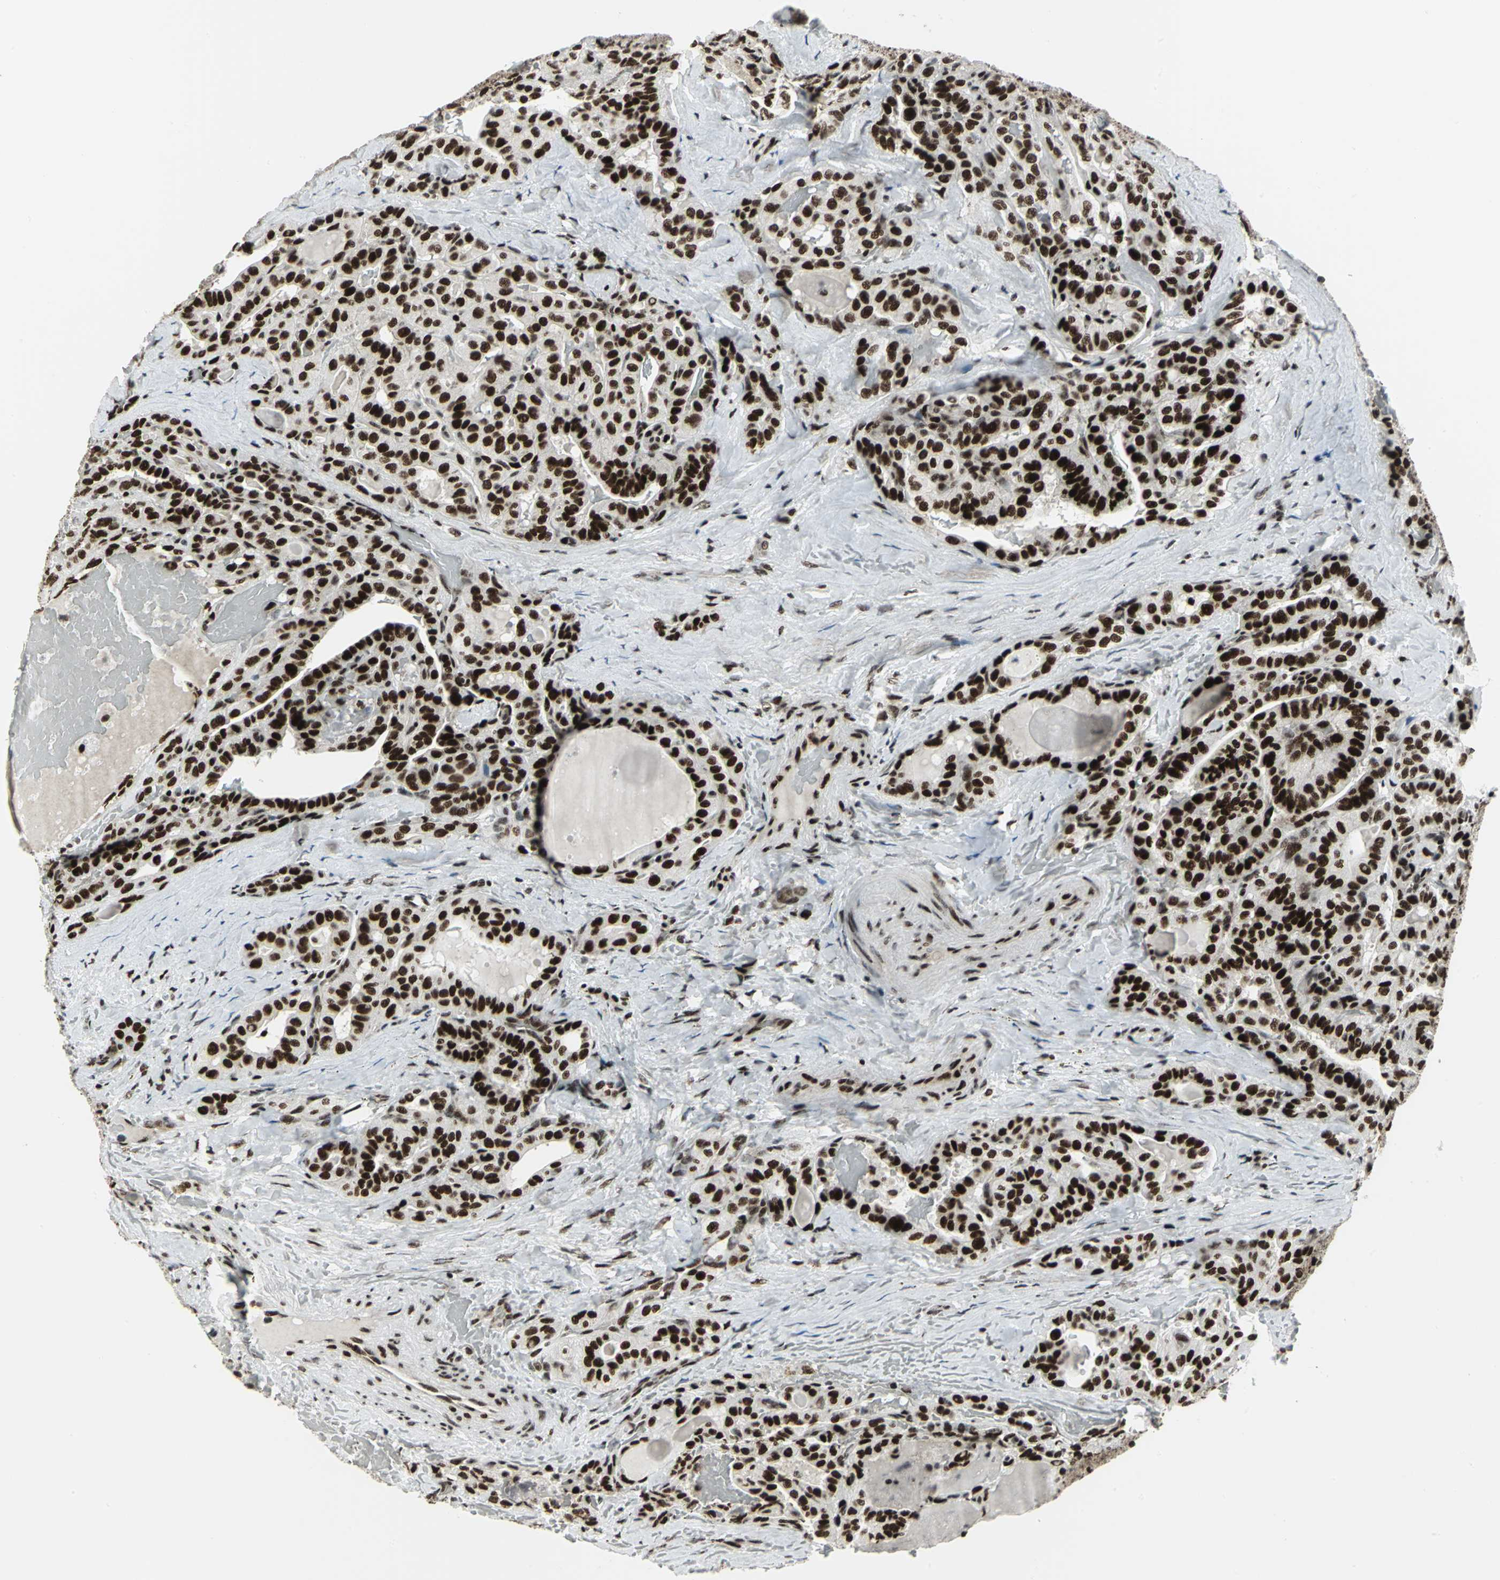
{"staining": {"intensity": "strong", "quantity": ">75%", "location": "nuclear"}, "tissue": "thyroid cancer", "cell_type": "Tumor cells", "image_type": "cancer", "snomed": [{"axis": "morphology", "description": "Papillary adenocarcinoma, NOS"}, {"axis": "topography", "description": "Thyroid gland"}], "caption": "Human thyroid cancer (papillary adenocarcinoma) stained for a protein (brown) demonstrates strong nuclear positive positivity in about >75% of tumor cells.", "gene": "SMARCA4", "patient": {"sex": "male", "age": 77}}